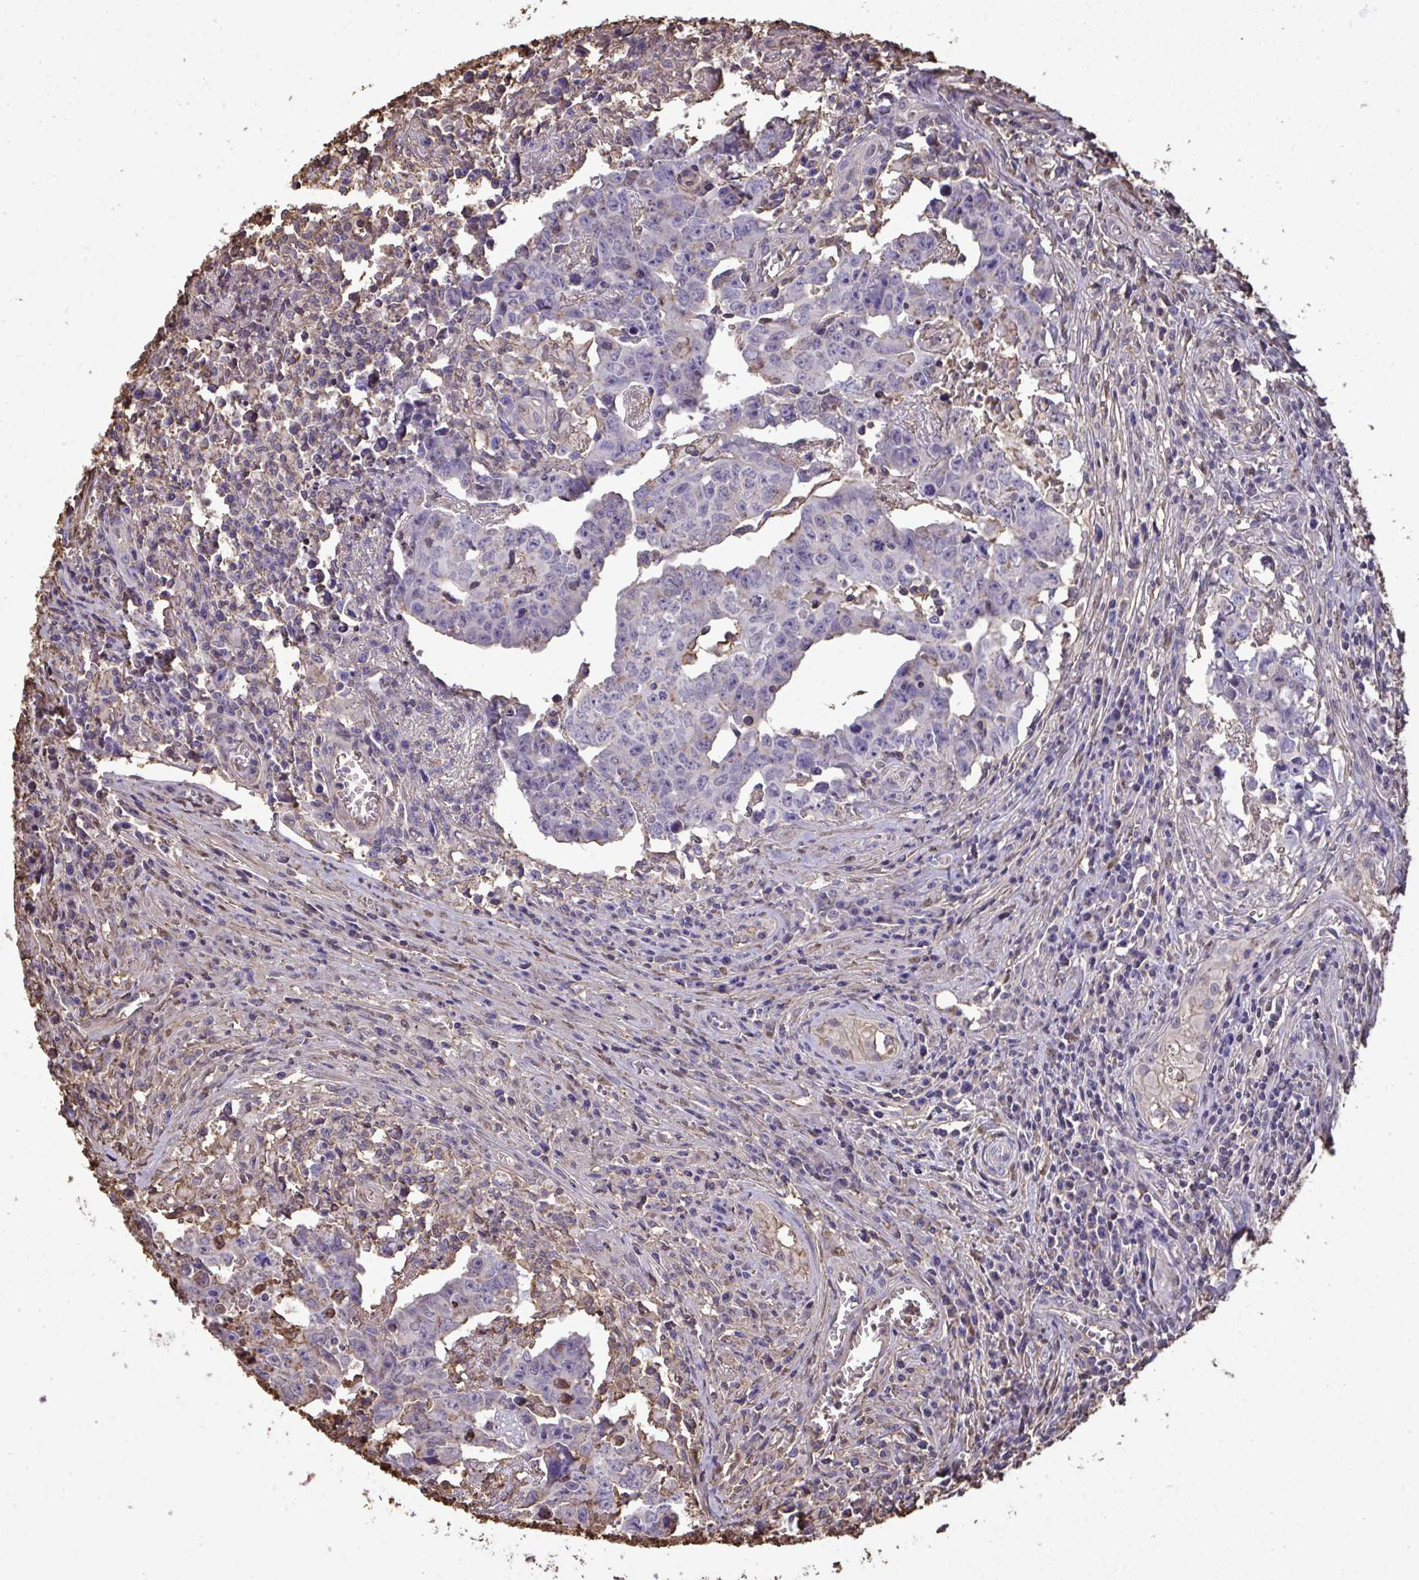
{"staining": {"intensity": "negative", "quantity": "none", "location": "none"}, "tissue": "testis cancer", "cell_type": "Tumor cells", "image_type": "cancer", "snomed": [{"axis": "morphology", "description": "Carcinoma, Embryonal, NOS"}, {"axis": "topography", "description": "Testis"}], "caption": "Tumor cells show no significant protein expression in testis embryonal carcinoma.", "gene": "ANXA5", "patient": {"sex": "male", "age": 22}}